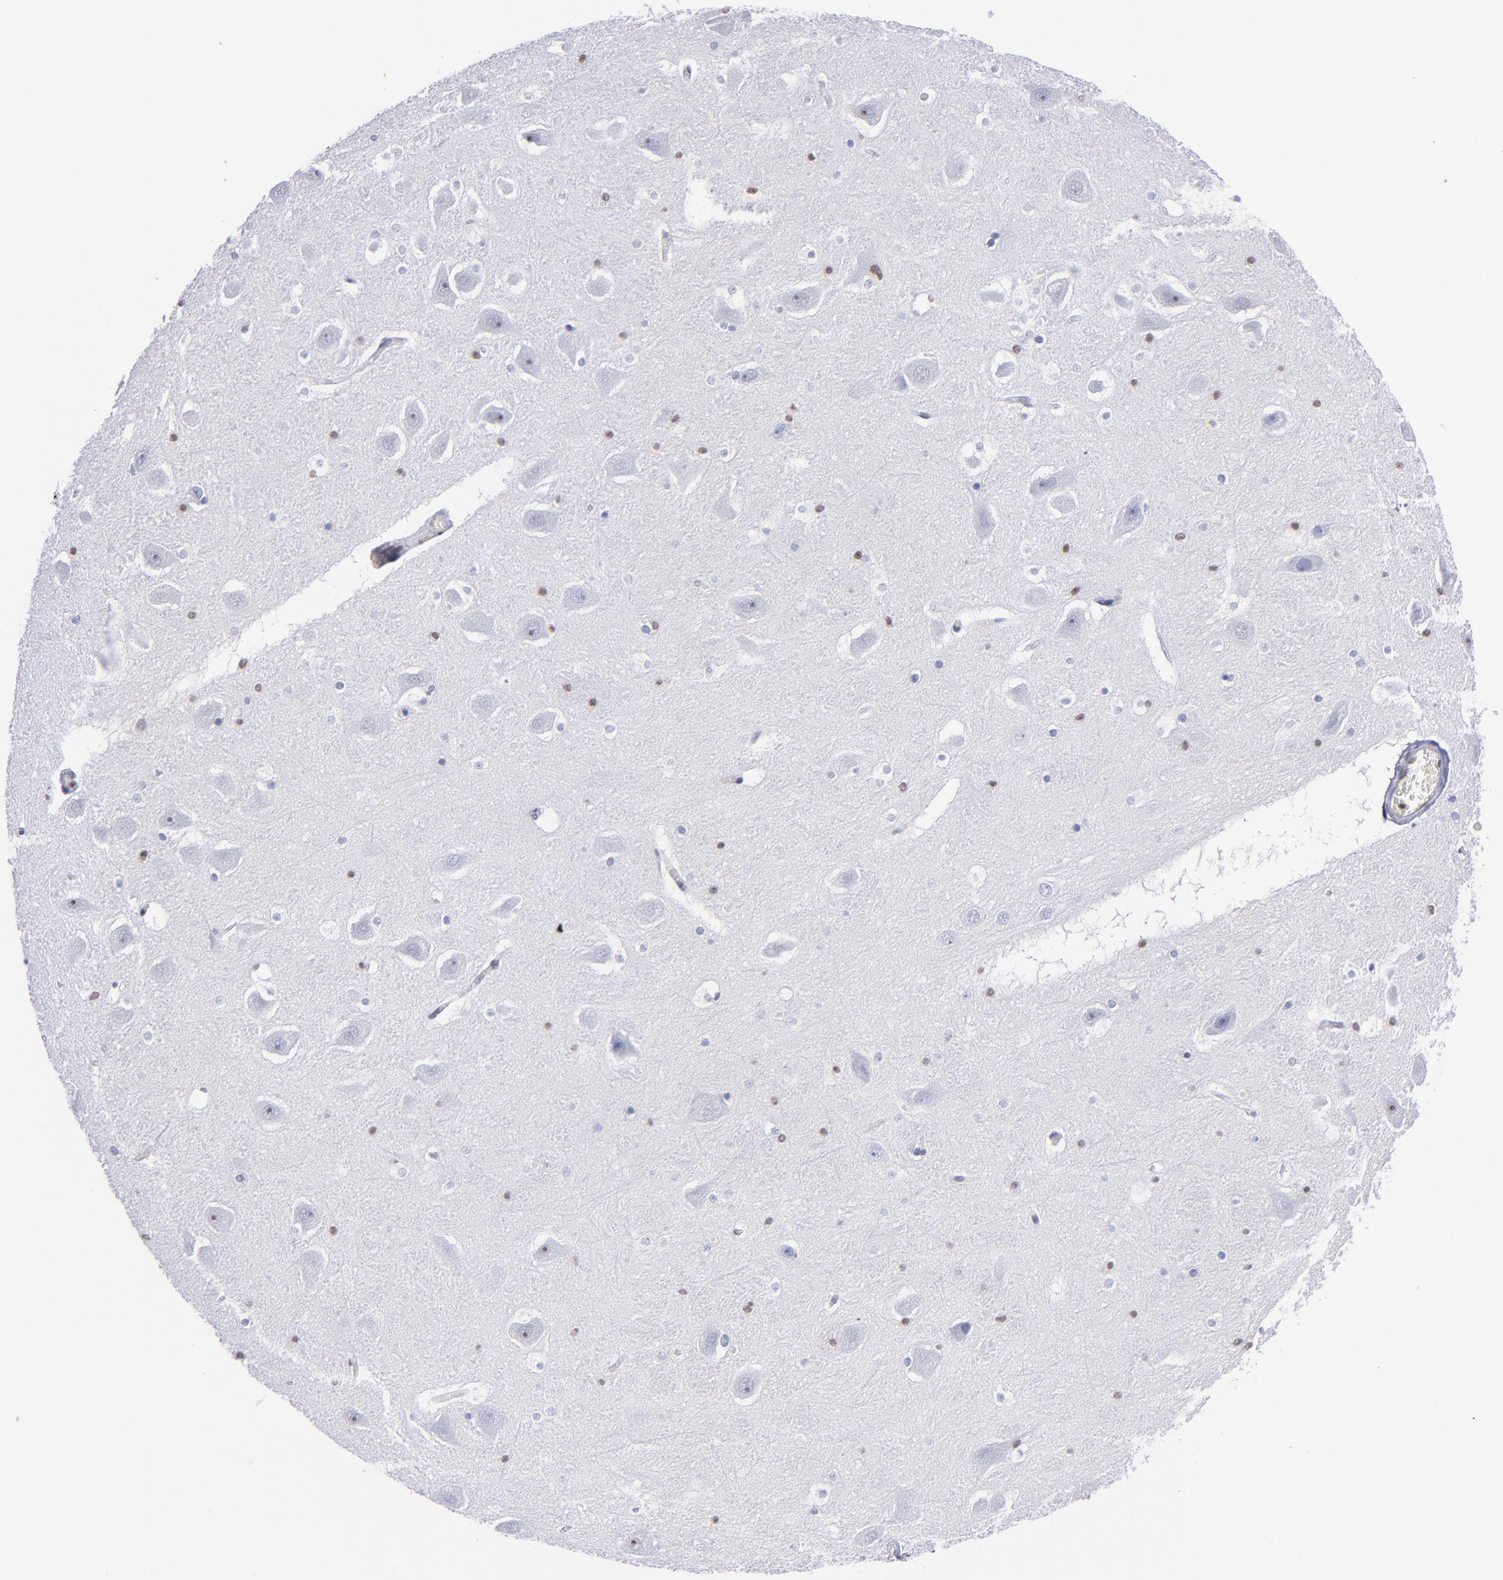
{"staining": {"intensity": "moderate", "quantity": "<25%", "location": "nuclear"}, "tissue": "hippocampus", "cell_type": "Glial cells", "image_type": "normal", "snomed": [{"axis": "morphology", "description": "Normal tissue, NOS"}, {"axis": "topography", "description": "Hippocampus"}], "caption": "A micrograph of human hippocampus stained for a protein displays moderate nuclear brown staining in glial cells. (IHC, brightfield microscopy, high magnification).", "gene": "IFI16", "patient": {"sex": "male", "age": 45}}